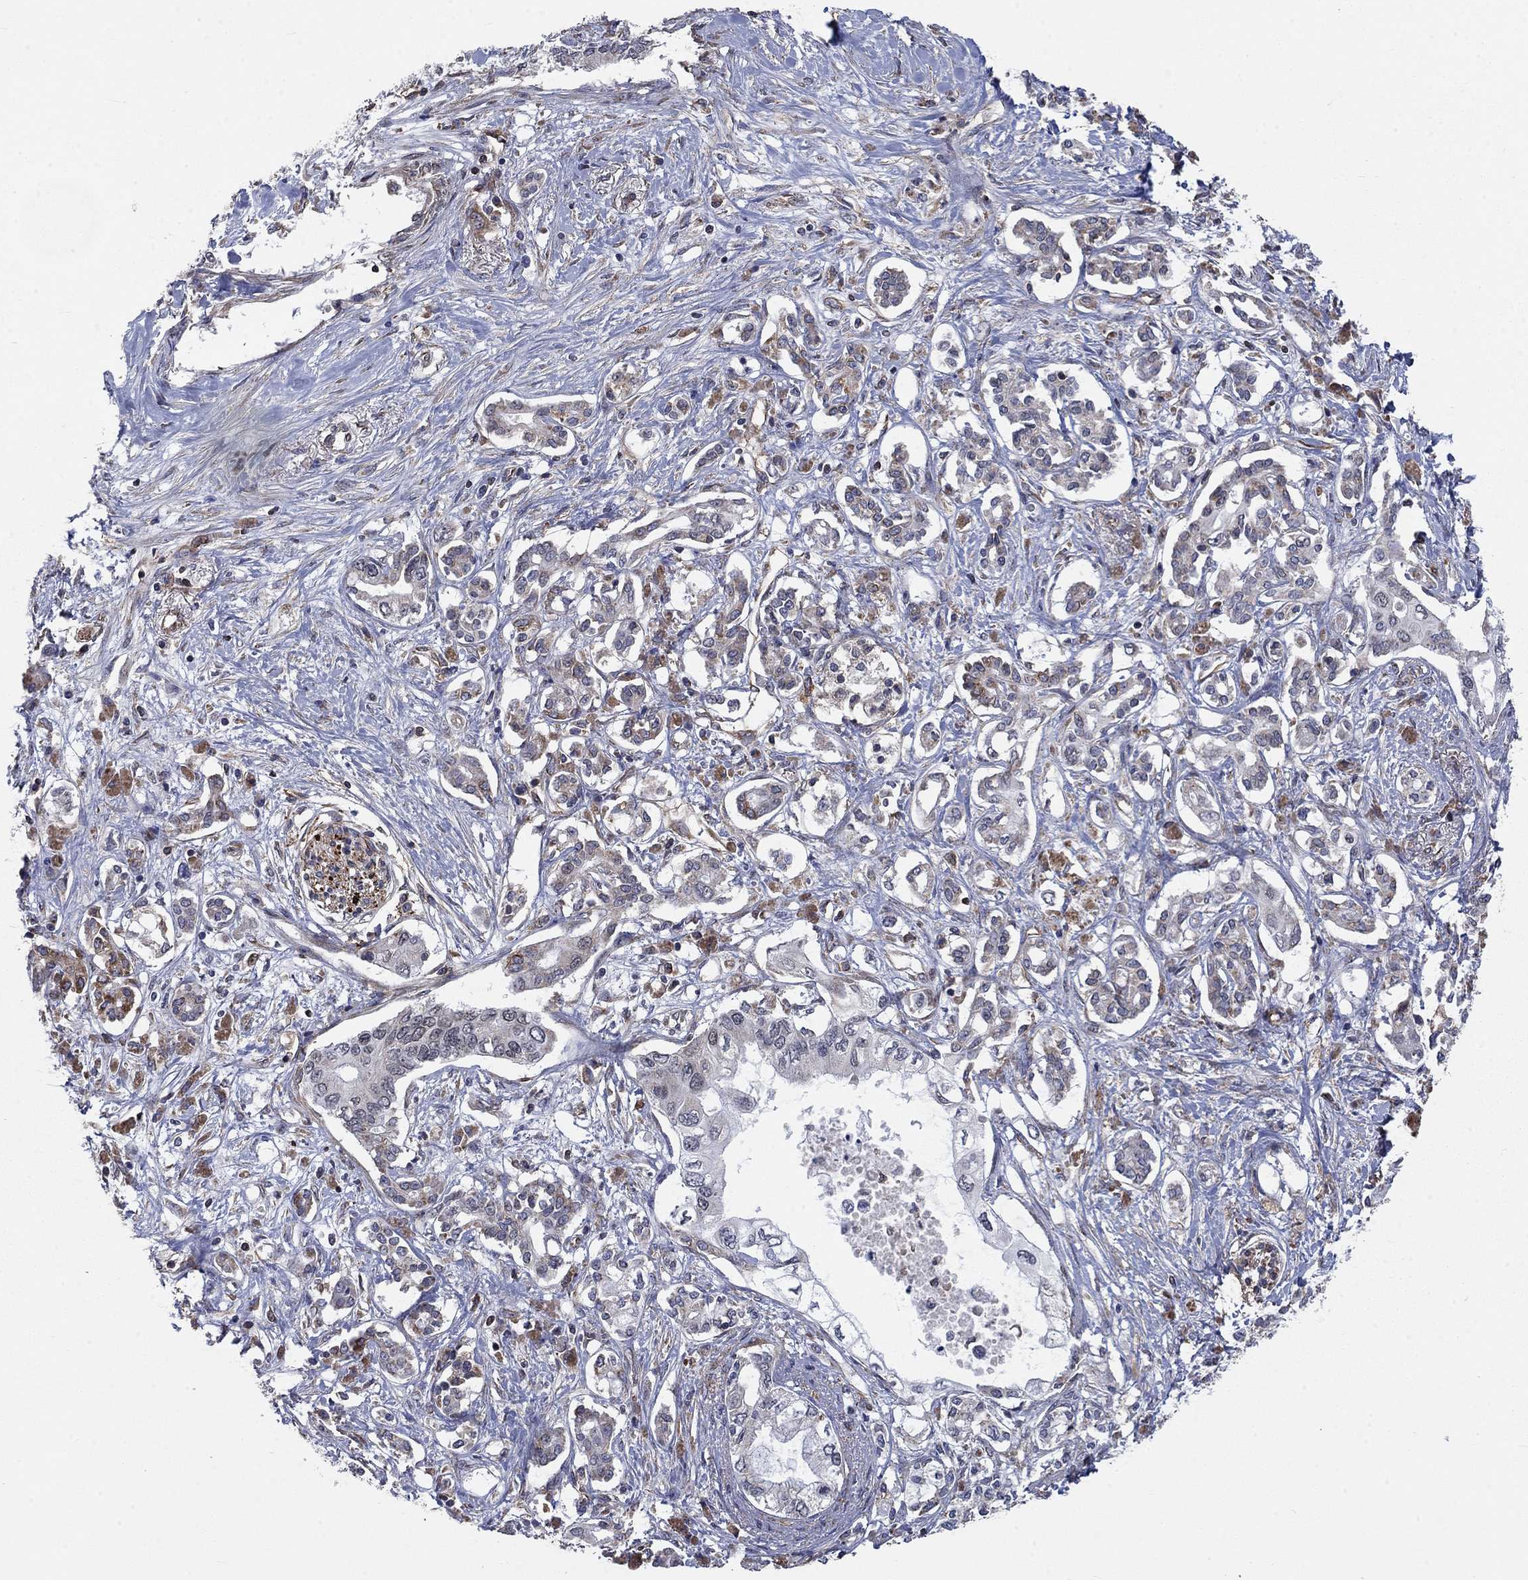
{"staining": {"intensity": "moderate", "quantity": "<25%", "location": "cytoplasmic/membranous"}, "tissue": "pancreatic cancer", "cell_type": "Tumor cells", "image_type": "cancer", "snomed": [{"axis": "morphology", "description": "Adenocarcinoma, NOS"}, {"axis": "topography", "description": "Pancreas"}], "caption": "Moderate cytoplasmic/membranous protein positivity is seen in about <25% of tumor cells in pancreatic cancer (adenocarcinoma). The staining is performed using DAB brown chromogen to label protein expression. The nuclei are counter-stained blue using hematoxylin.", "gene": "NDUFC1", "patient": {"sex": "female", "age": 63}}